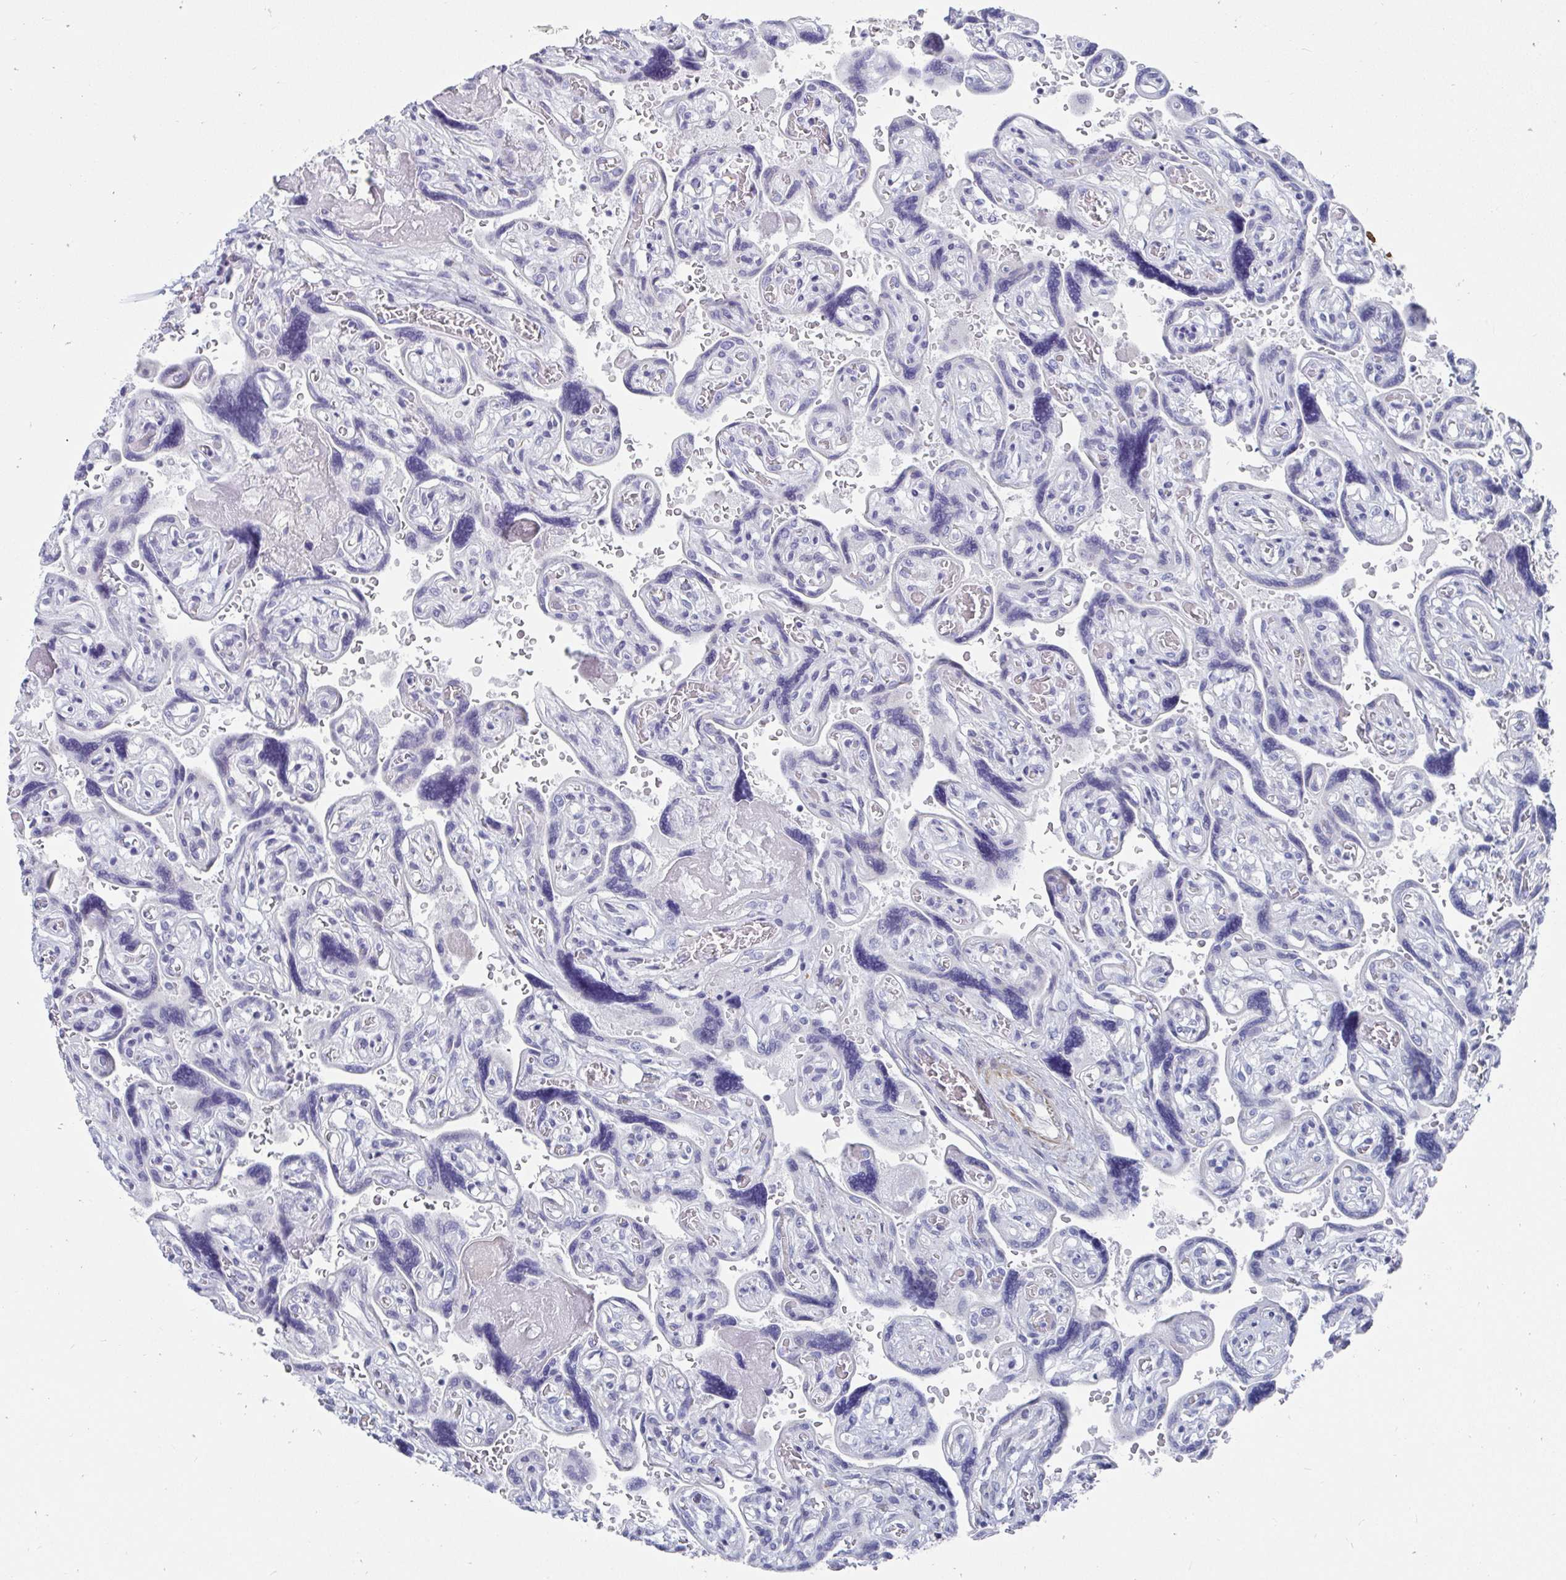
{"staining": {"intensity": "negative", "quantity": "none", "location": "none"}, "tissue": "placenta", "cell_type": "Decidual cells", "image_type": "normal", "snomed": [{"axis": "morphology", "description": "Normal tissue, NOS"}, {"axis": "topography", "description": "Placenta"}], "caption": "Decidual cells show no significant protein positivity in normal placenta. (DAB IHC visualized using brightfield microscopy, high magnification).", "gene": "ZFP82", "patient": {"sex": "female", "age": 32}}